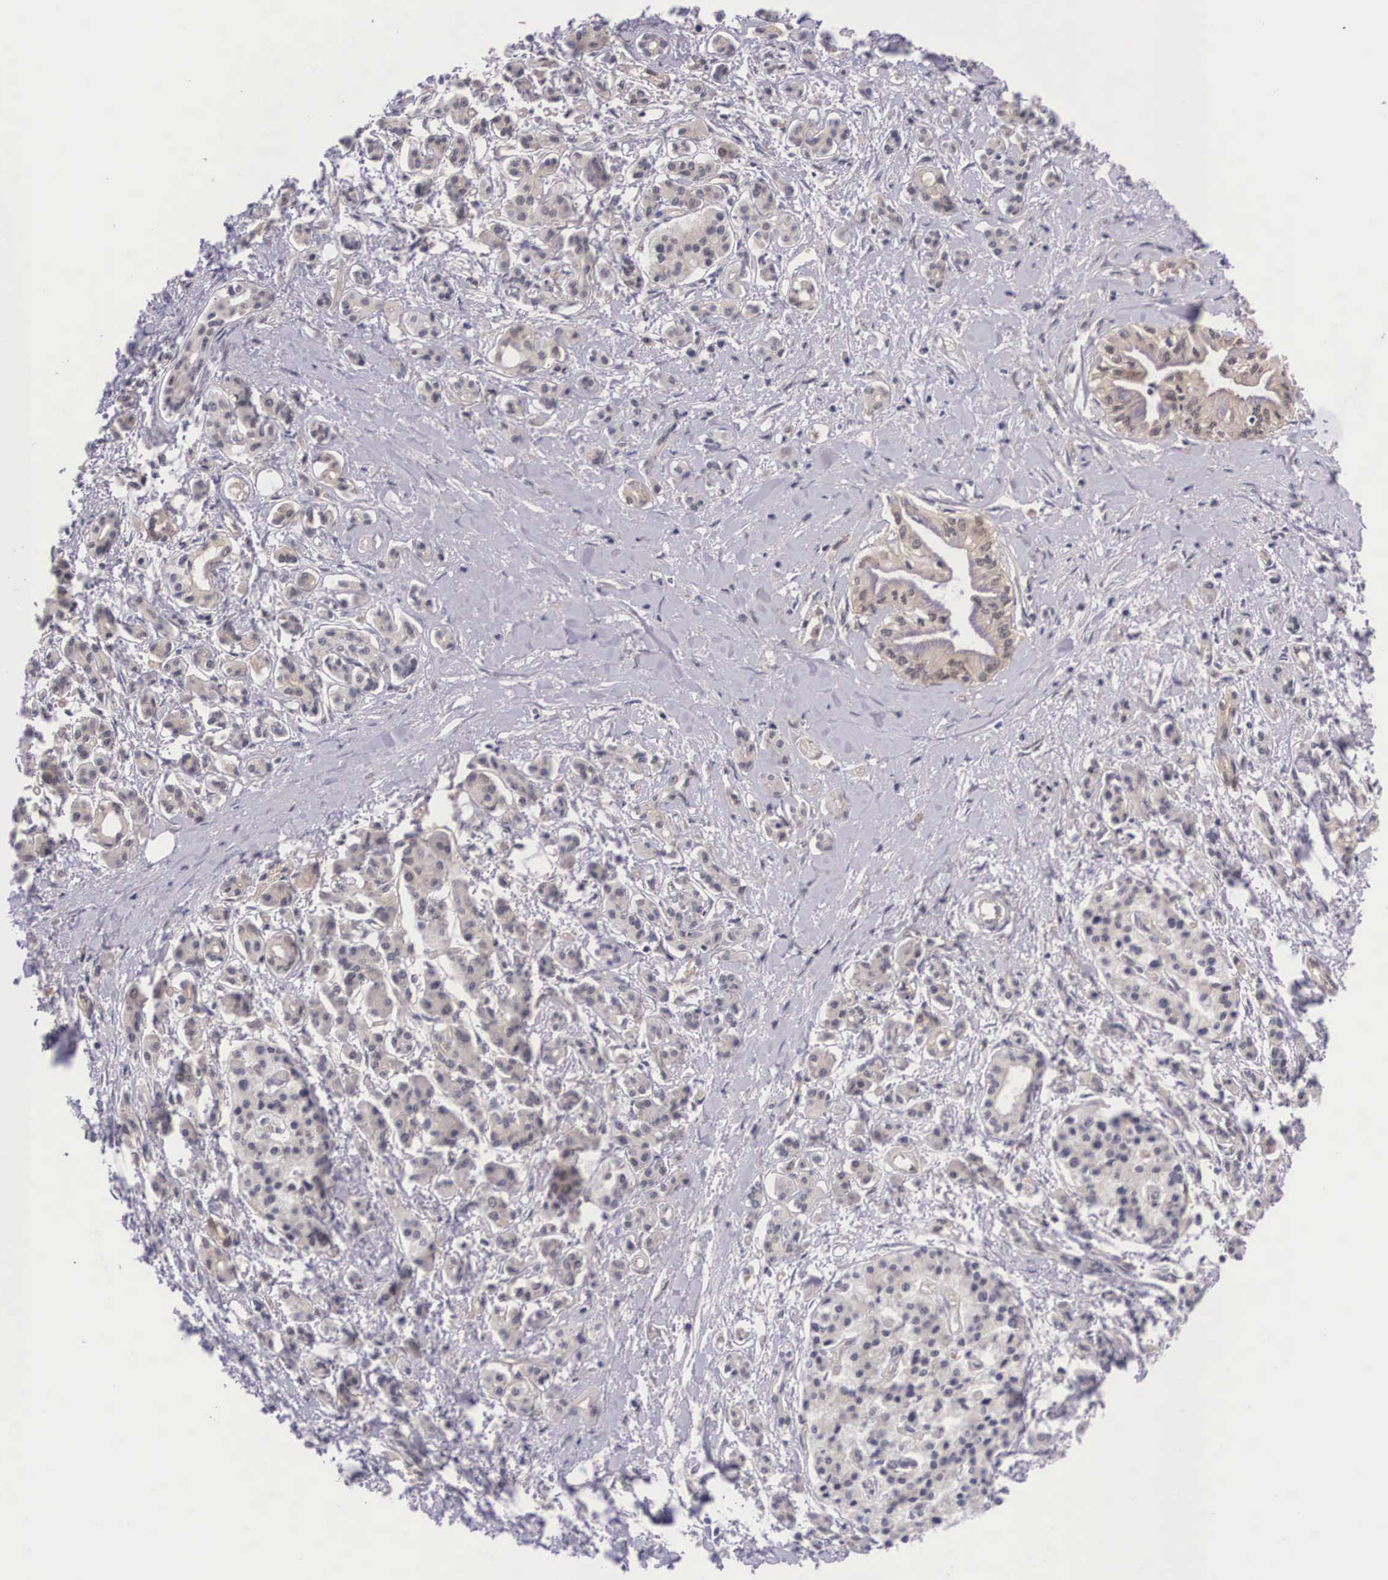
{"staining": {"intensity": "weak", "quantity": "<25%", "location": "cytoplasmic/membranous"}, "tissue": "pancreatic cancer", "cell_type": "Tumor cells", "image_type": "cancer", "snomed": [{"axis": "morphology", "description": "Adenocarcinoma, NOS"}, {"axis": "topography", "description": "Pancreas"}], "caption": "Photomicrograph shows no protein positivity in tumor cells of adenocarcinoma (pancreatic) tissue. The staining was performed using DAB (3,3'-diaminobenzidine) to visualize the protein expression in brown, while the nuclei were stained in blue with hematoxylin (Magnification: 20x).", "gene": "IGBP1", "patient": {"sex": "female", "age": 64}}